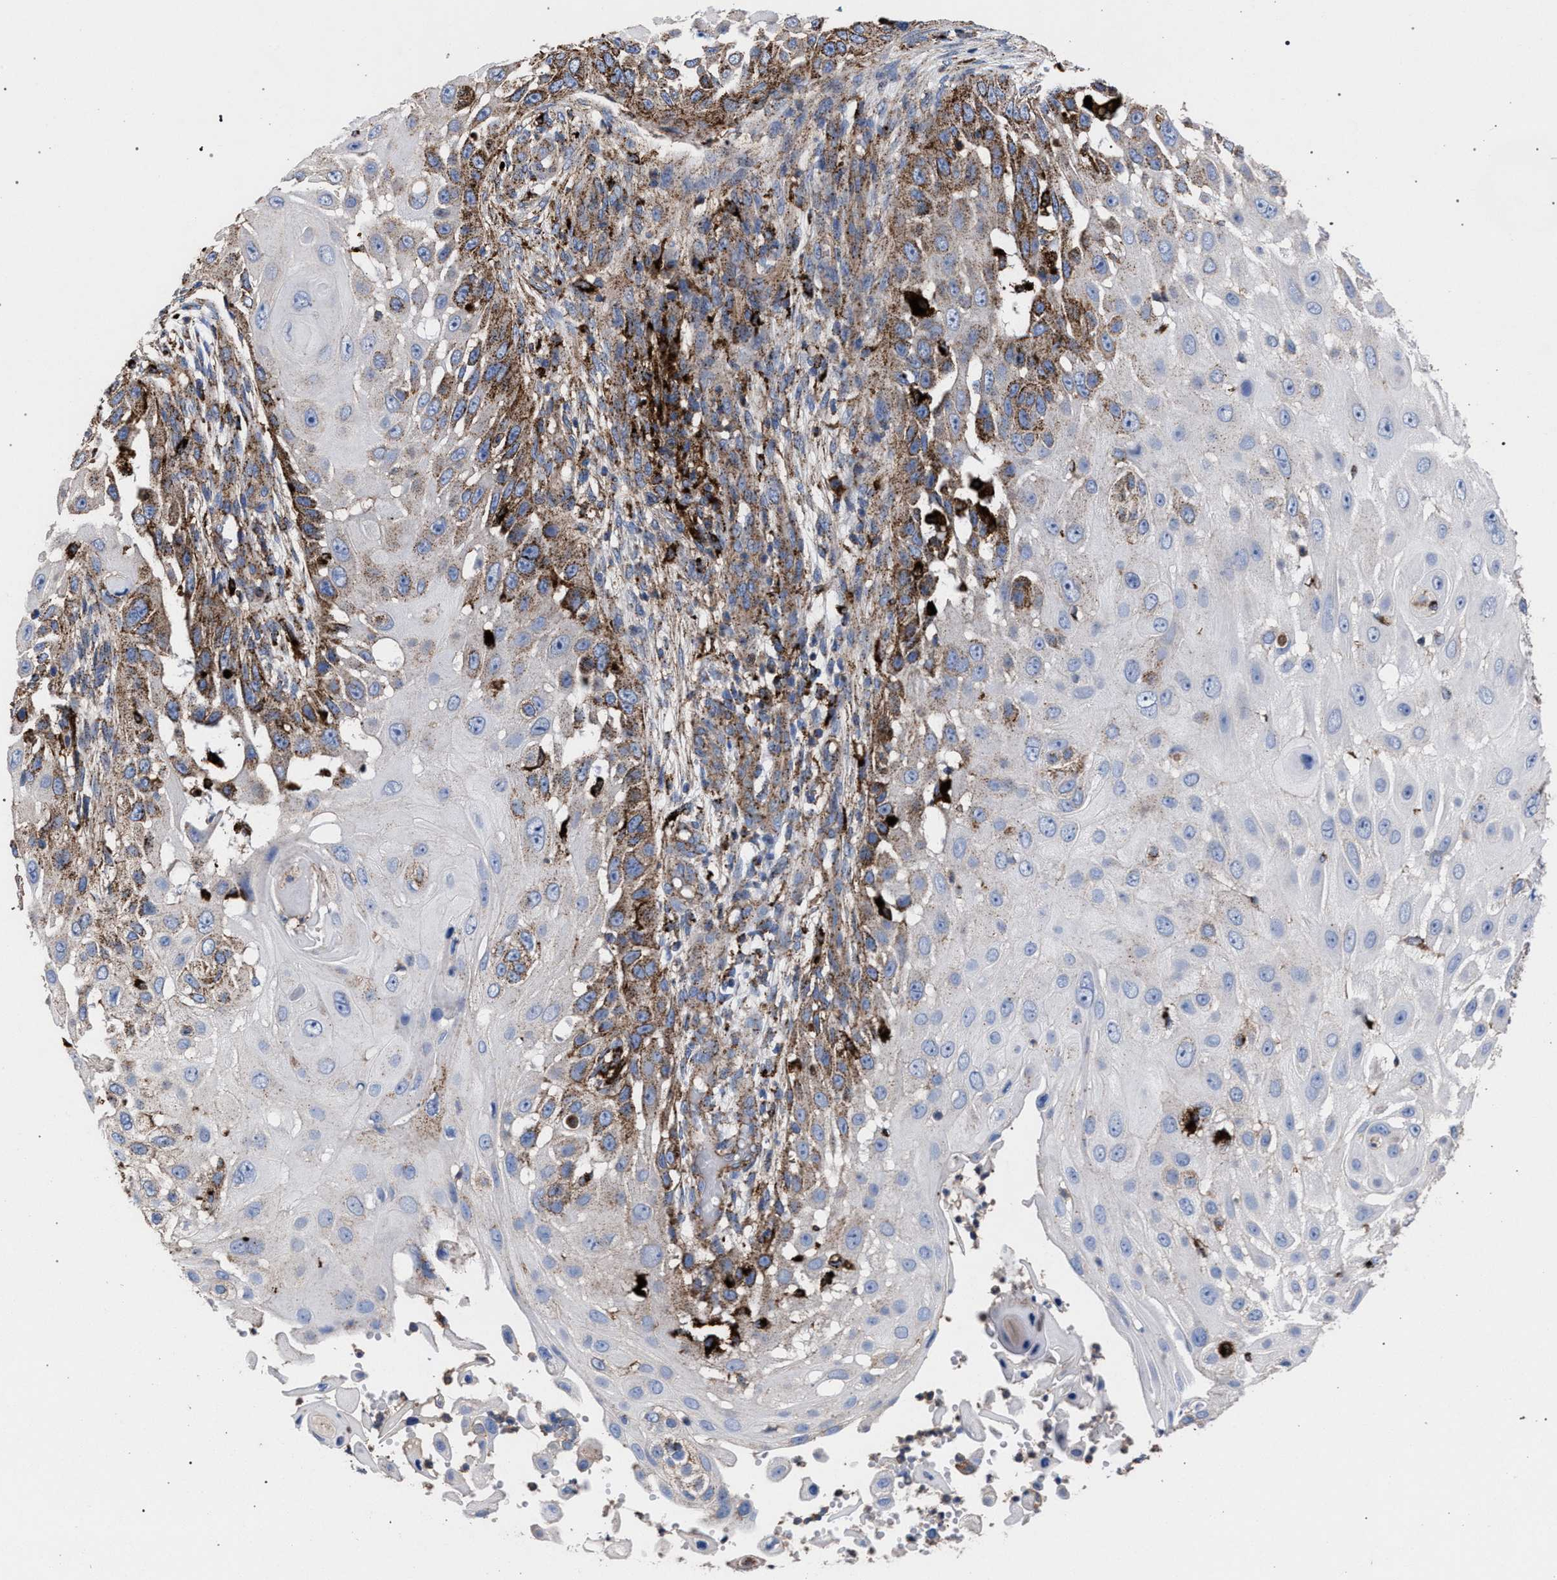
{"staining": {"intensity": "moderate", "quantity": "25%-75%", "location": "cytoplasmic/membranous"}, "tissue": "skin cancer", "cell_type": "Tumor cells", "image_type": "cancer", "snomed": [{"axis": "morphology", "description": "Squamous cell carcinoma, NOS"}, {"axis": "topography", "description": "Skin"}], "caption": "The histopathology image exhibits staining of squamous cell carcinoma (skin), revealing moderate cytoplasmic/membranous protein positivity (brown color) within tumor cells.", "gene": "PPT1", "patient": {"sex": "female", "age": 44}}